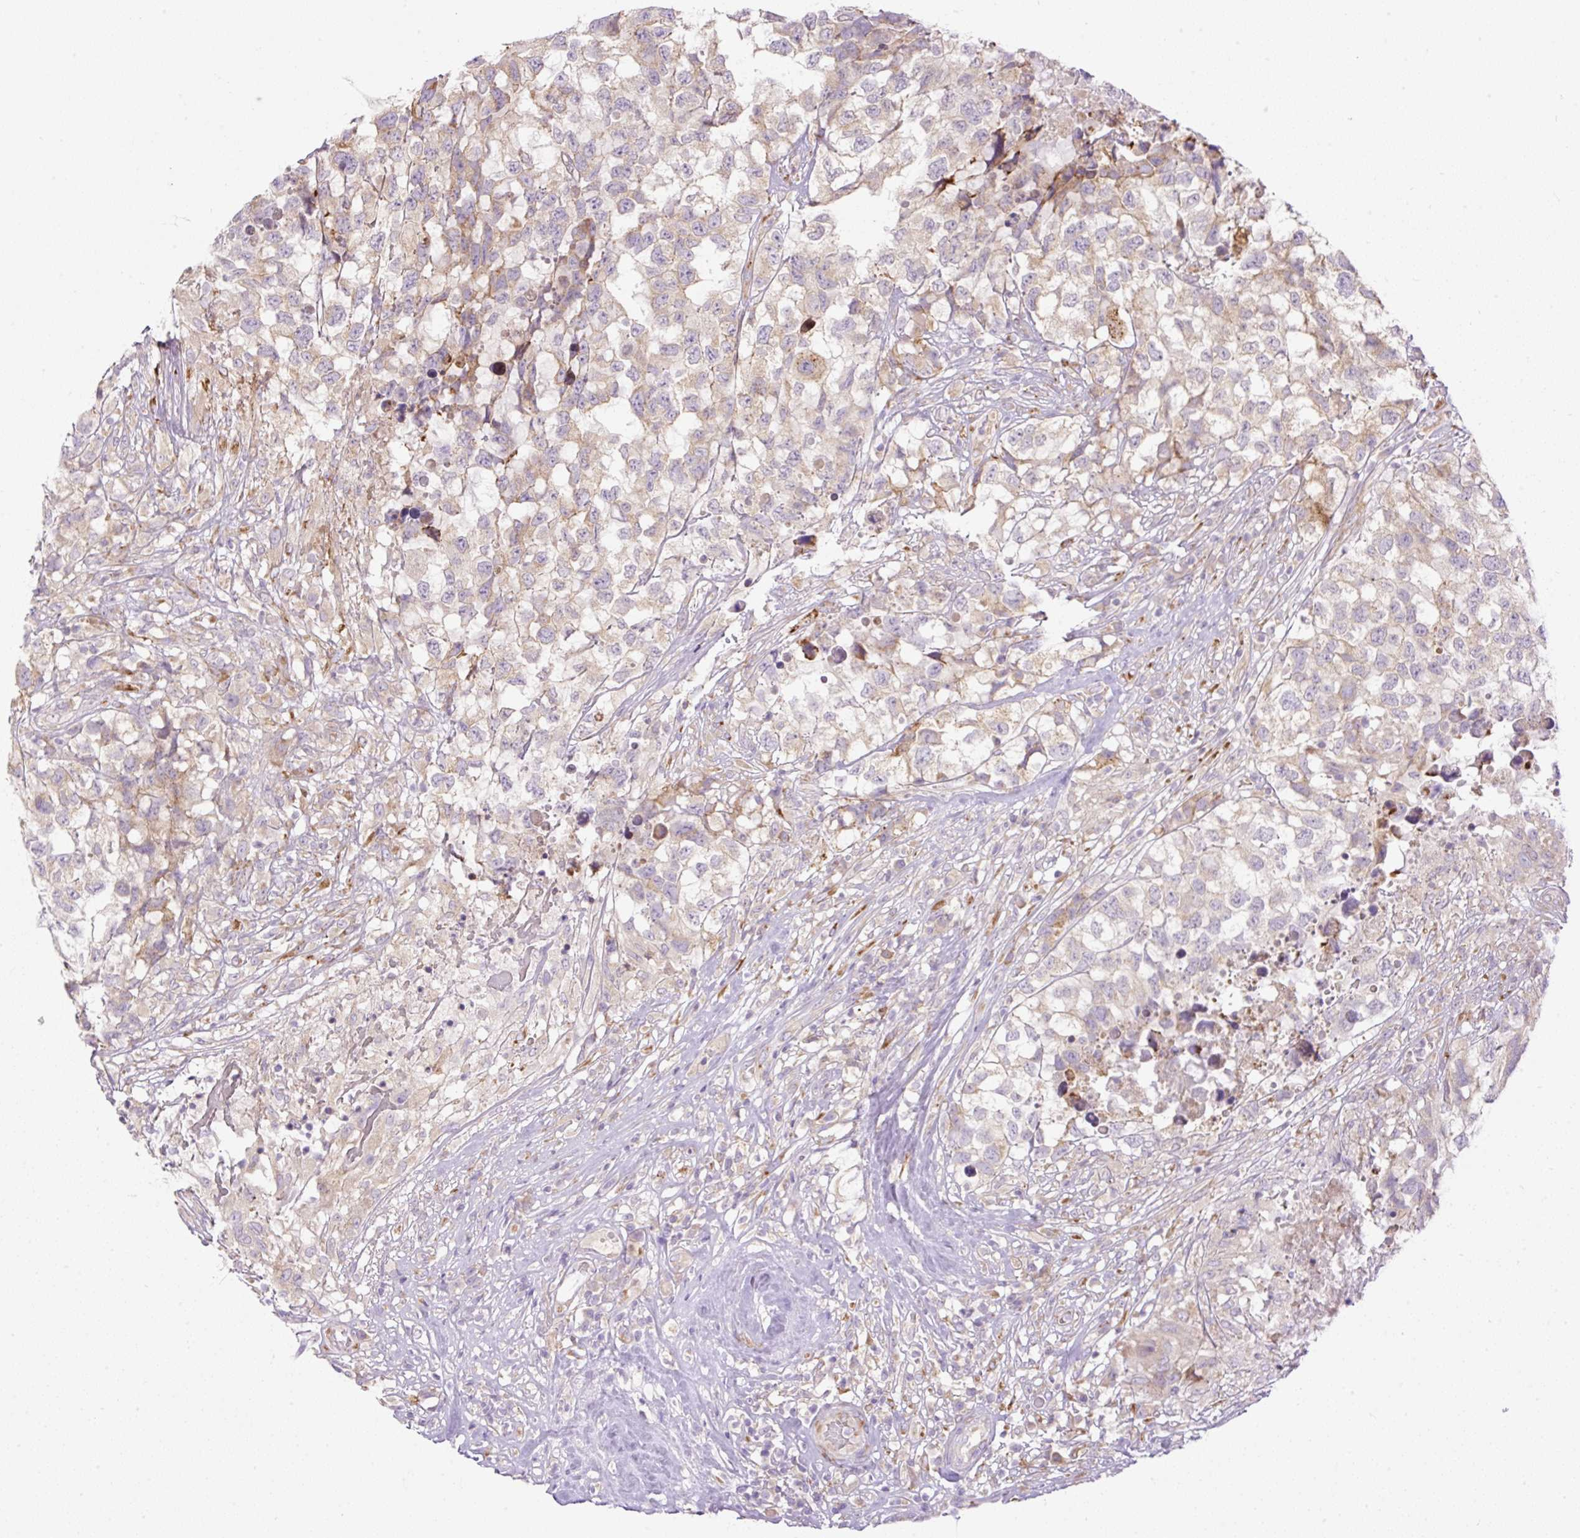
{"staining": {"intensity": "weak", "quantity": ">75%", "location": "cytoplasmic/membranous"}, "tissue": "testis cancer", "cell_type": "Tumor cells", "image_type": "cancer", "snomed": [{"axis": "morphology", "description": "Carcinoma, Embryonal, NOS"}, {"axis": "topography", "description": "Testis"}], "caption": "Testis cancer (embryonal carcinoma) stained with a protein marker reveals weak staining in tumor cells.", "gene": "POFUT1", "patient": {"sex": "male", "age": 83}}